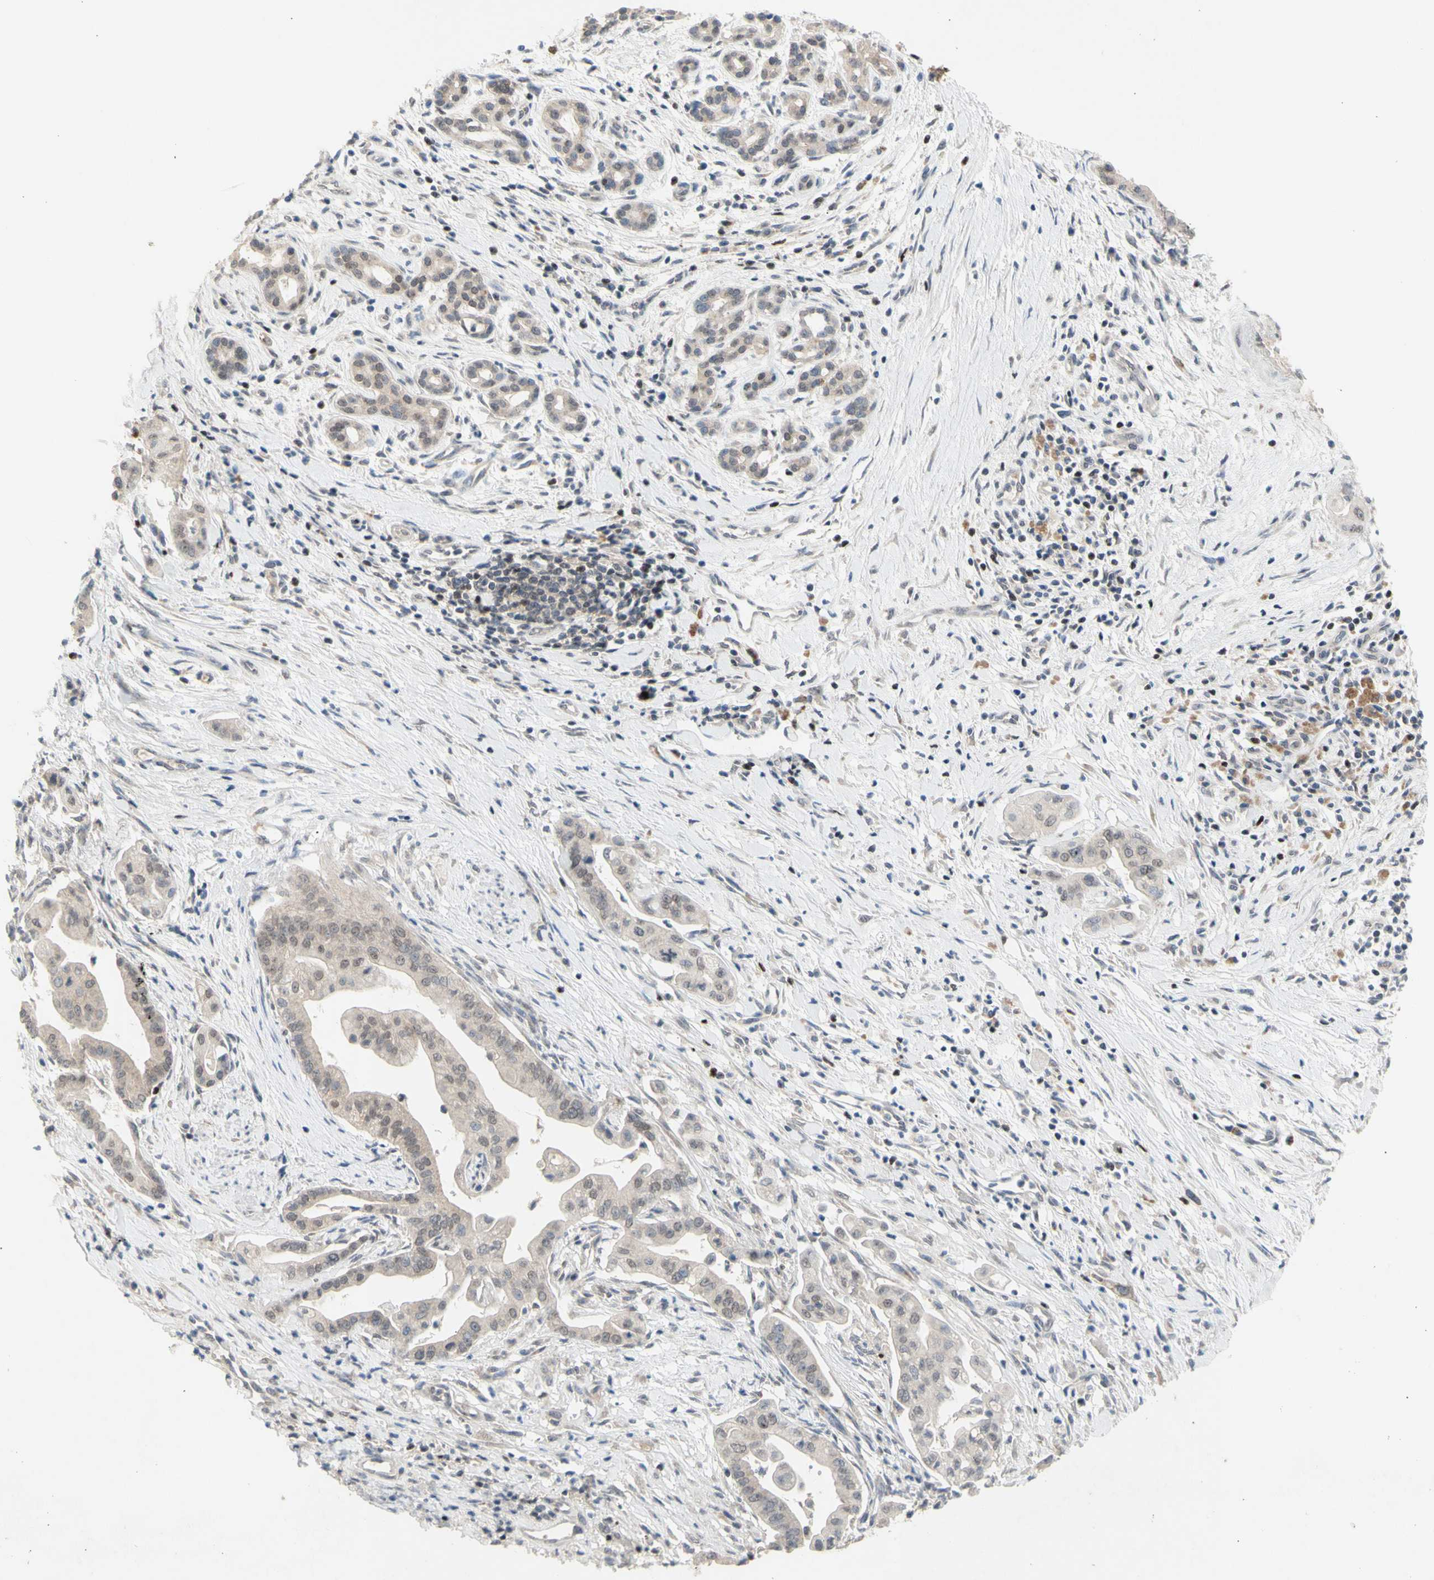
{"staining": {"intensity": "weak", "quantity": ">75%", "location": "cytoplasmic/membranous"}, "tissue": "pancreatic cancer", "cell_type": "Tumor cells", "image_type": "cancer", "snomed": [{"axis": "morphology", "description": "Adenocarcinoma, NOS"}, {"axis": "topography", "description": "Pancreas"}], "caption": "A brown stain highlights weak cytoplasmic/membranous staining of a protein in adenocarcinoma (pancreatic) tumor cells.", "gene": "NLRP1", "patient": {"sex": "female", "age": 75}}